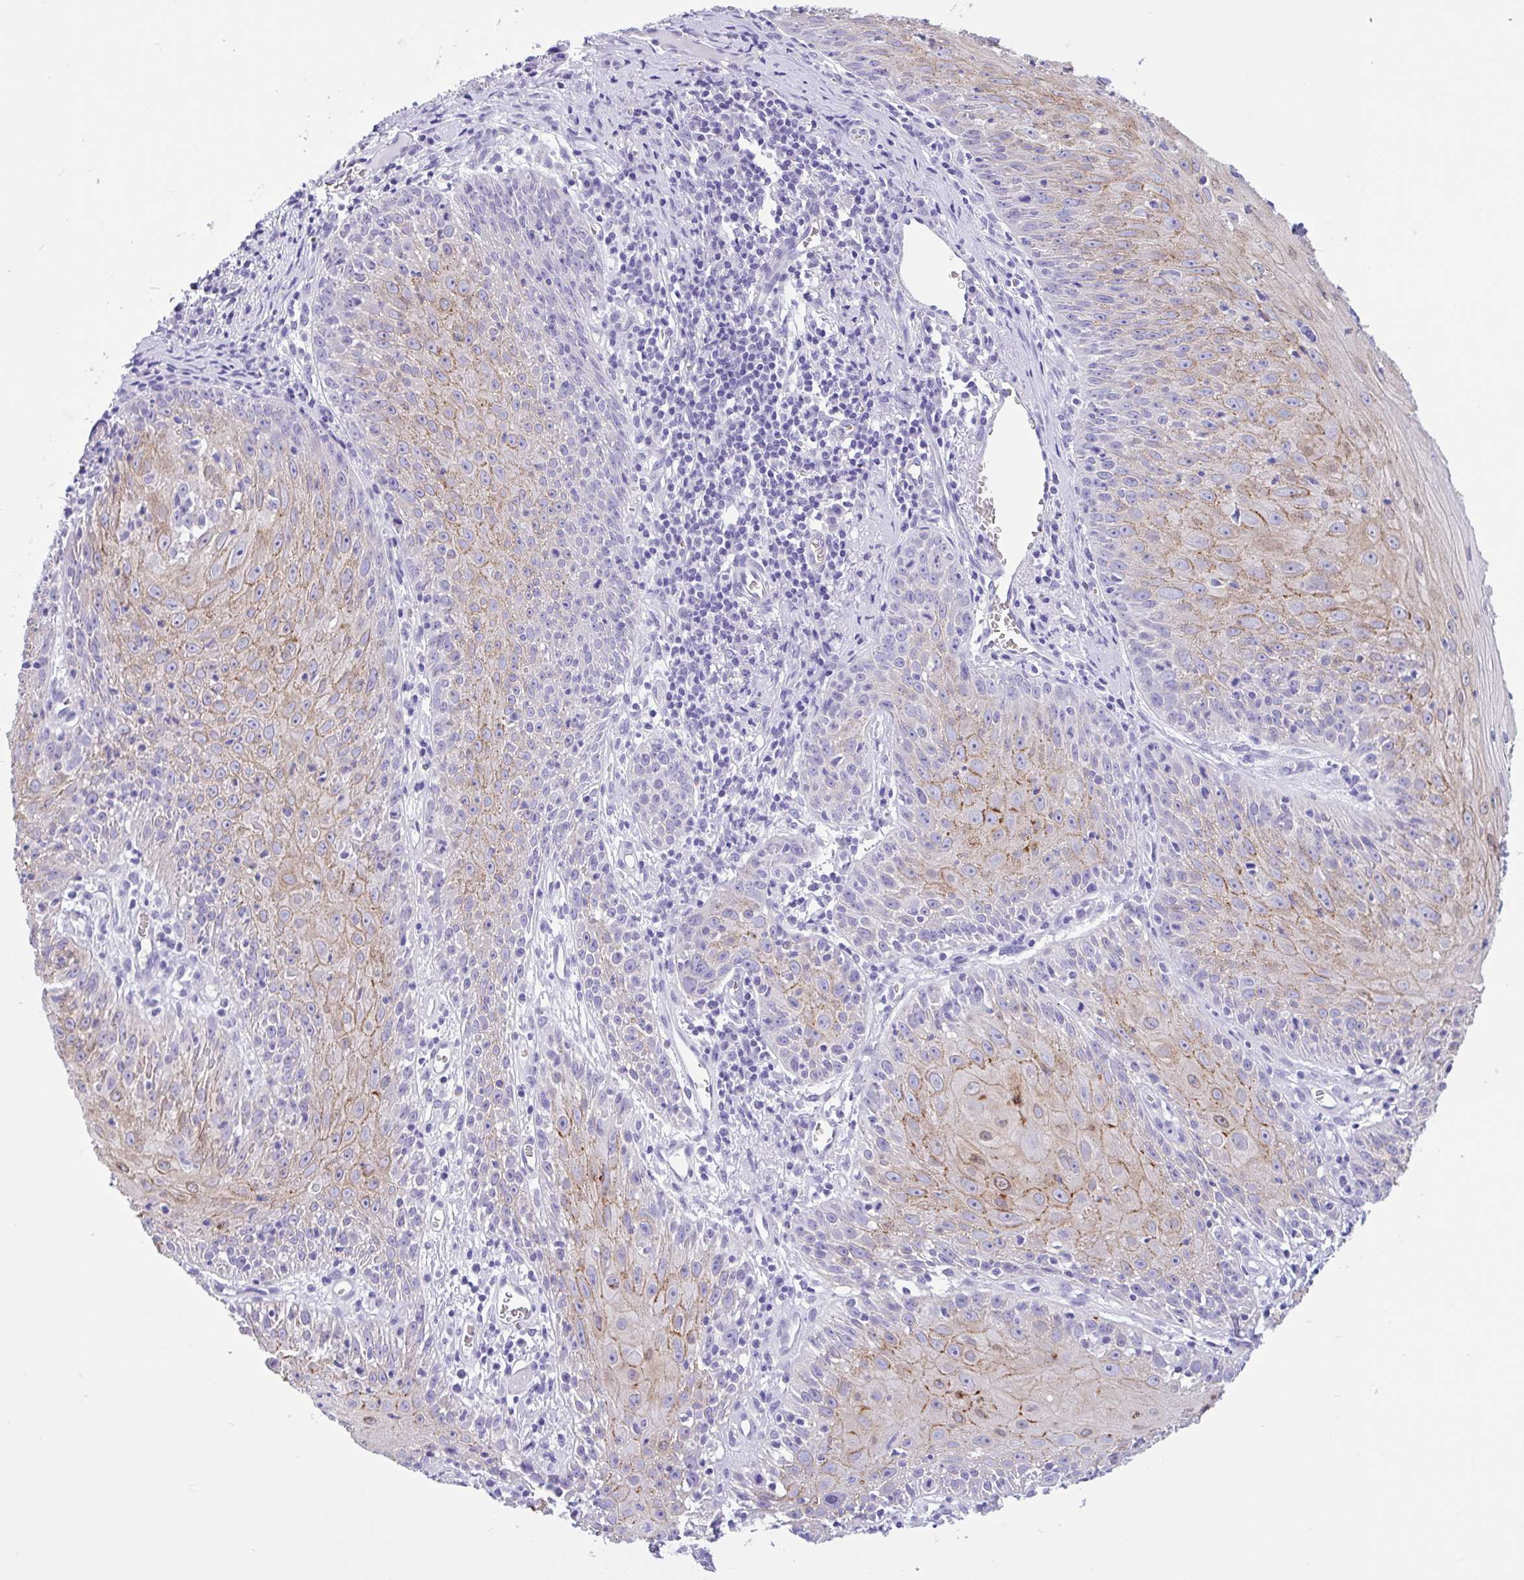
{"staining": {"intensity": "moderate", "quantity": "25%-75%", "location": "cytoplasmic/membranous"}, "tissue": "skin cancer", "cell_type": "Tumor cells", "image_type": "cancer", "snomed": [{"axis": "morphology", "description": "Squamous cell carcinoma, NOS"}, {"axis": "topography", "description": "Skin"}, {"axis": "topography", "description": "Vulva"}], "caption": "The micrograph exhibits staining of skin squamous cell carcinoma, revealing moderate cytoplasmic/membranous protein positivity (brown color) within tumor cells.", "gene": "TMEM79", "patient": {"sex": "female", "age": 76}}